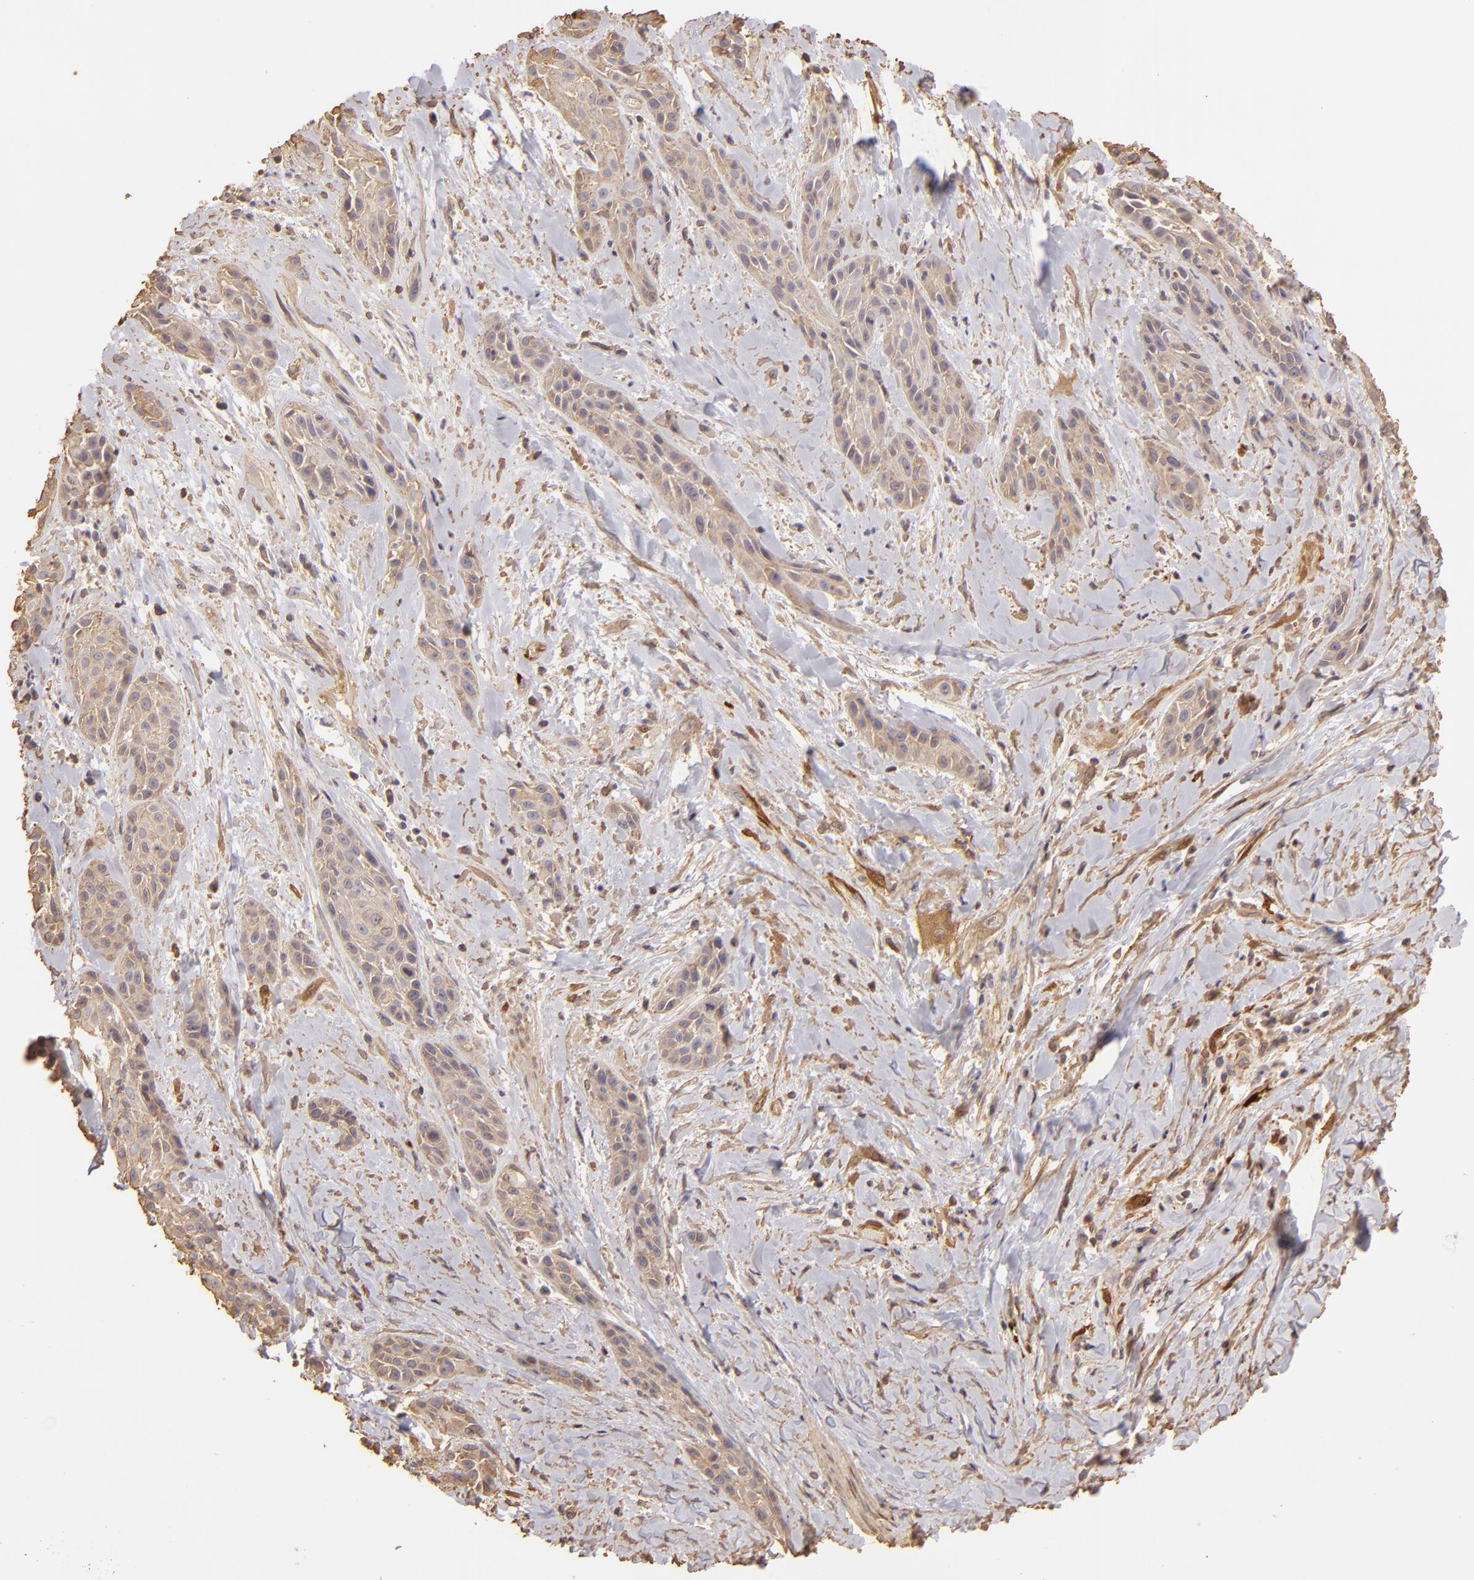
{"staining": {"intensity": "weak", "quantity": ">75%", "location": "cytoplasmic/membranous"}, "tissue": "skin cancer", "cell_type": "Tumor cells", "image_type": "cancer", "snomed": [{"axis": "morphology", "description": "Squamous cell carcinoma, NOS"}, {"axis": "topography", "description": "Skin"}, {"axis": "topography", "description": "Anal"}], "caption": "Immunohistochemical staining of skin cancer exhibits weak cytoplasmic/membranous protein staining in about >75% of tumor cells.", "gene": "HSPB6", "patient": {"sex": "male", "age": 64}}